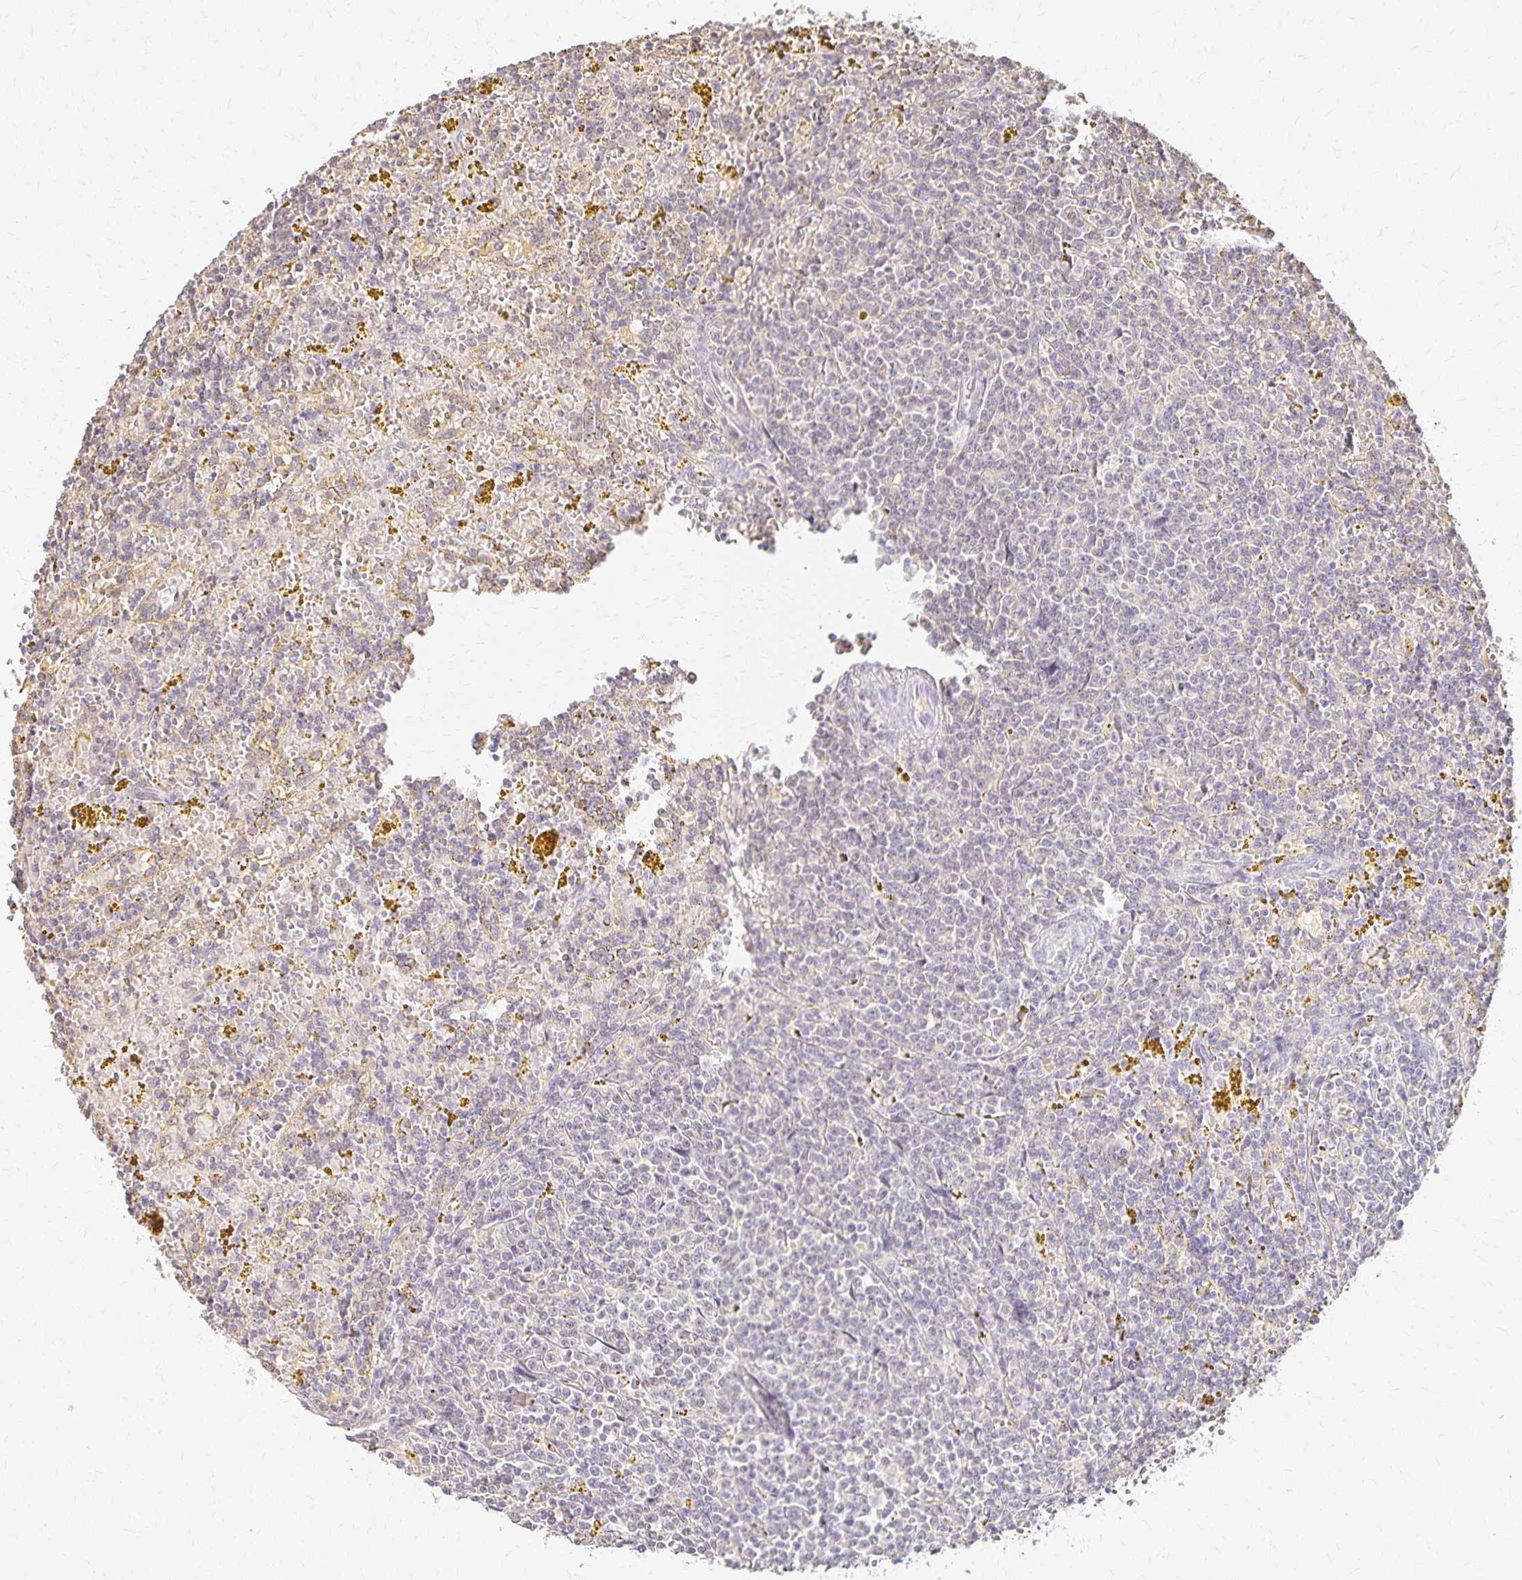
{"staining": {"intensity": "negative", "quantity": "none", "location": "none"}, "tissue": "lymphoma", "cell_type": "Tumor cells", "image_type": "cancer", "snomed": [{"axis": "morphology", "description": "Malignant lymphoma, non-Hodgkin's type, Low grade"}, {"axis": "topography", "description": "Spleen"}, {"axis": "topography", "description": "Lymph node"}], "caption": "Human malignant lymphoma, non-Hodgkin's type (low-grade) stained for a protein using IHC displays no staining in tumor cells.", "gene": "AZGP1", "patient": {"sex": "female", "age": 66}}